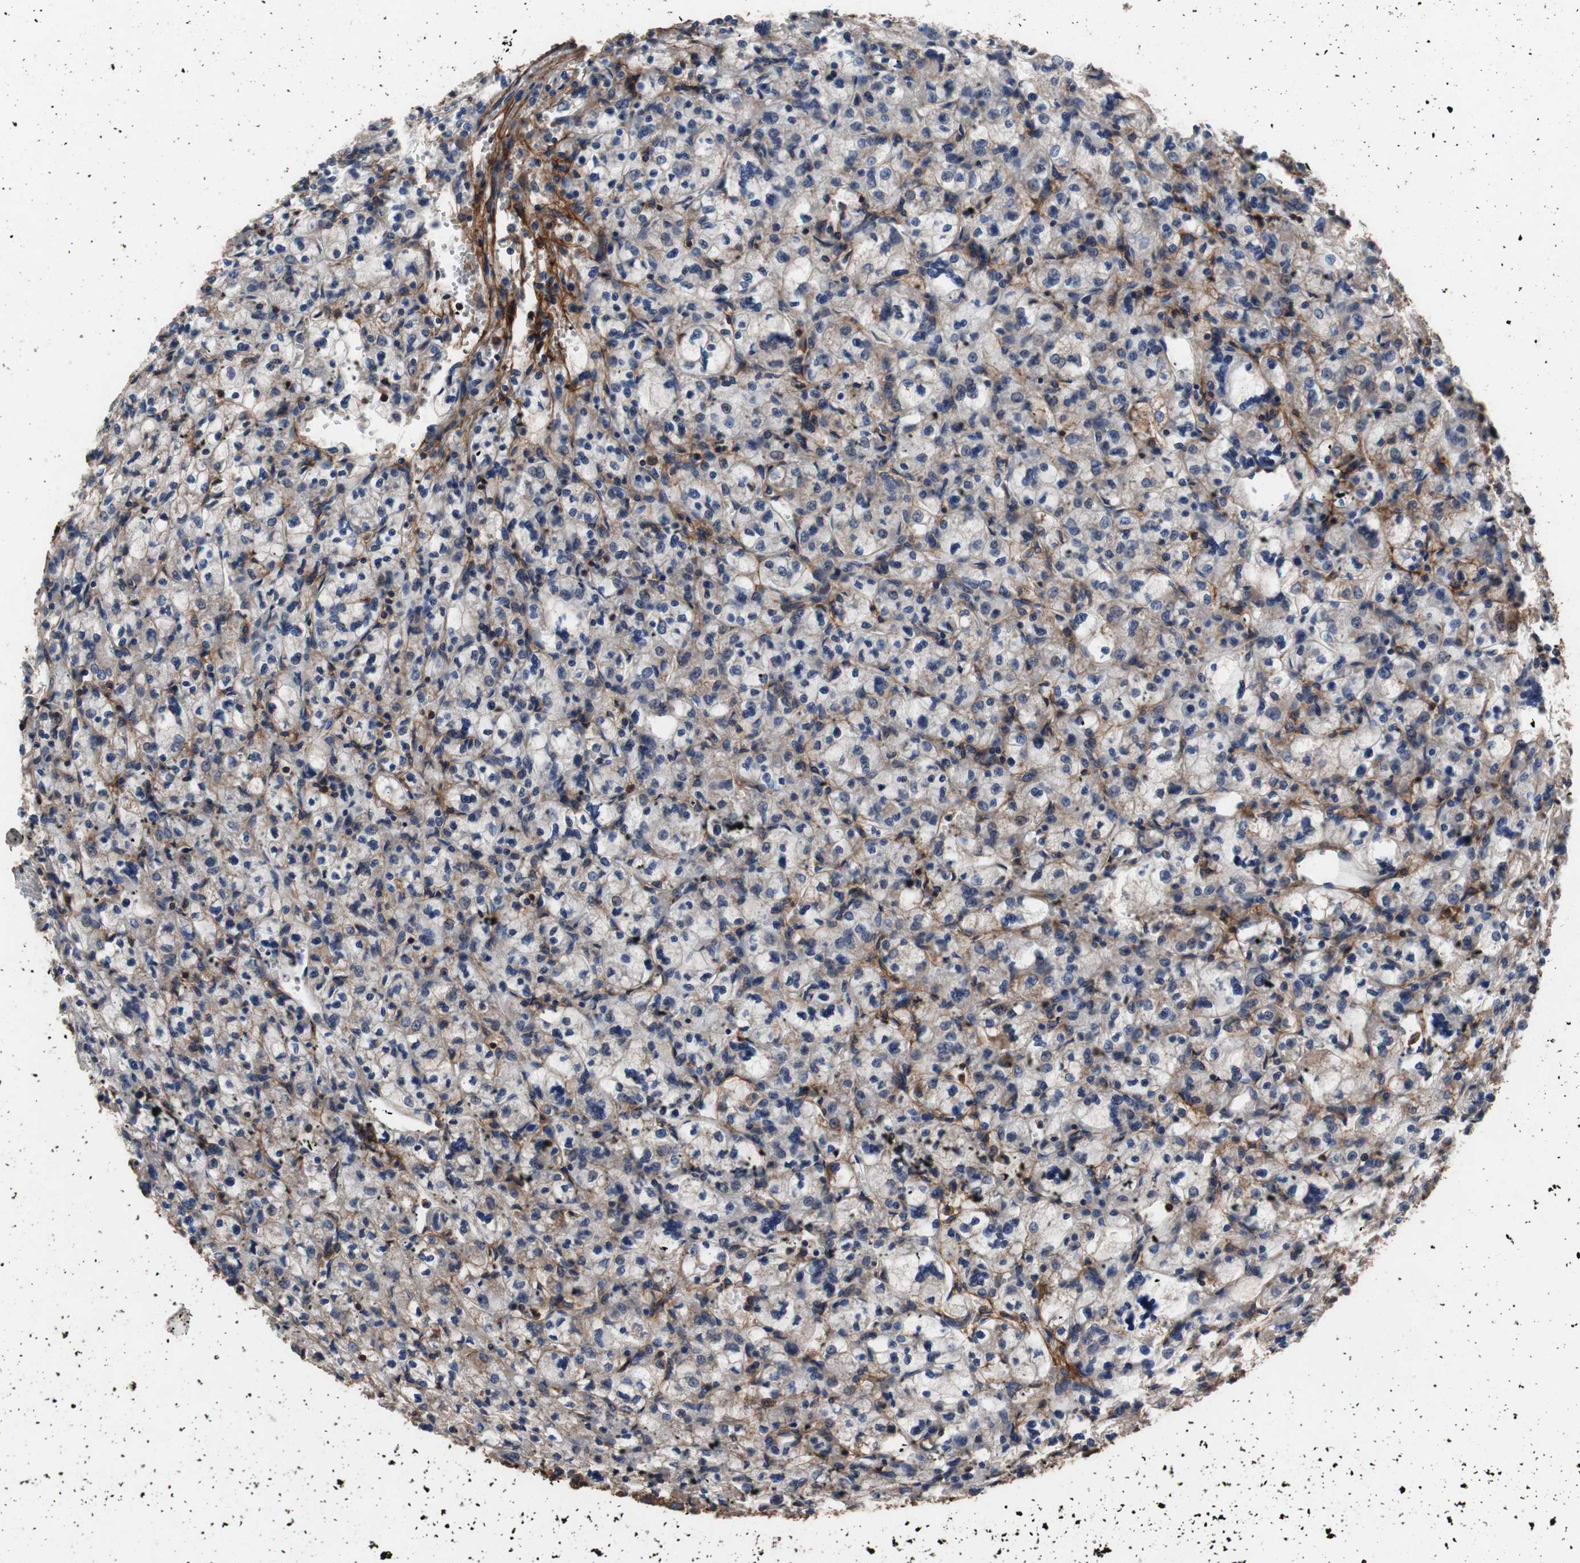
{"staining": {"intensity": "negative", "quantity": "none", "location": "none"}, "tissue": "renal cancer", "cell_type": "Tumor cells", "image_type": "cancer", "snomed": [{"axis": "morphology", "description": "Adenocarcinoma, NOS"}, {"axis": "topography", "description": "Kidney"}], "caption": "This is an immunohistochemistry photomicrograph of renal adenocarcinoma. There is no expression in tumor cells.", "gene": "COL6A2", "patient": {"sex": "female", "age": 83}}